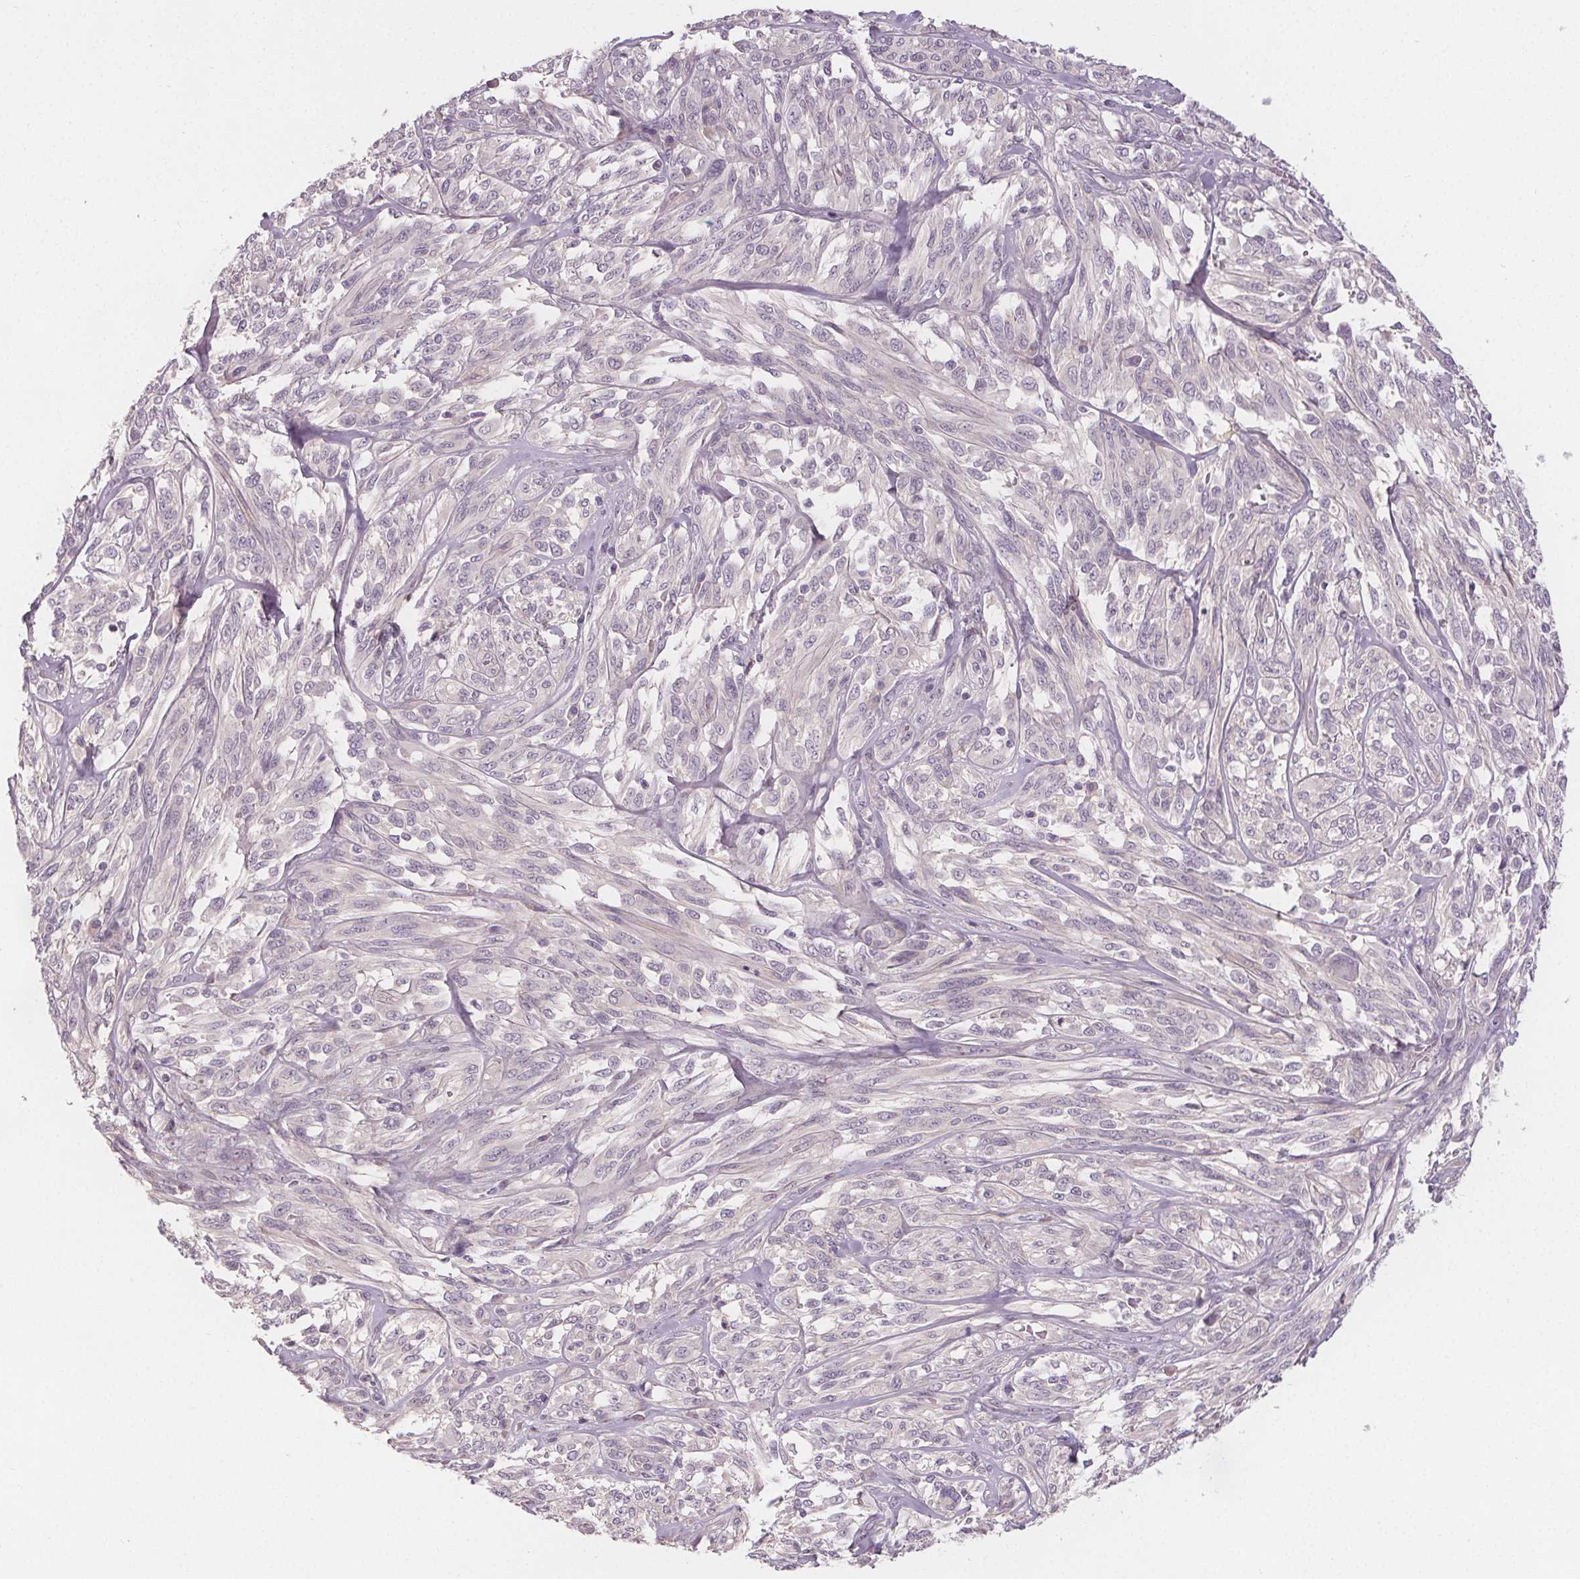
{"staining": {"intensity": "negative", "quantity": "none", "location": "none"}, "tissue": "melanoma", "cell_type": "Tumor cells", "image_type": "cancer", "snomed": [{"axis": "morphology", "description": "Malignant melanoma, NOS"}, {"axis": "topography", "description": "Skin"}], "caption": "Tumor cells show no significant staining in malignant melanoma.", "gene": "VNN1", "patient": {"sex": "female", "age": 91}}